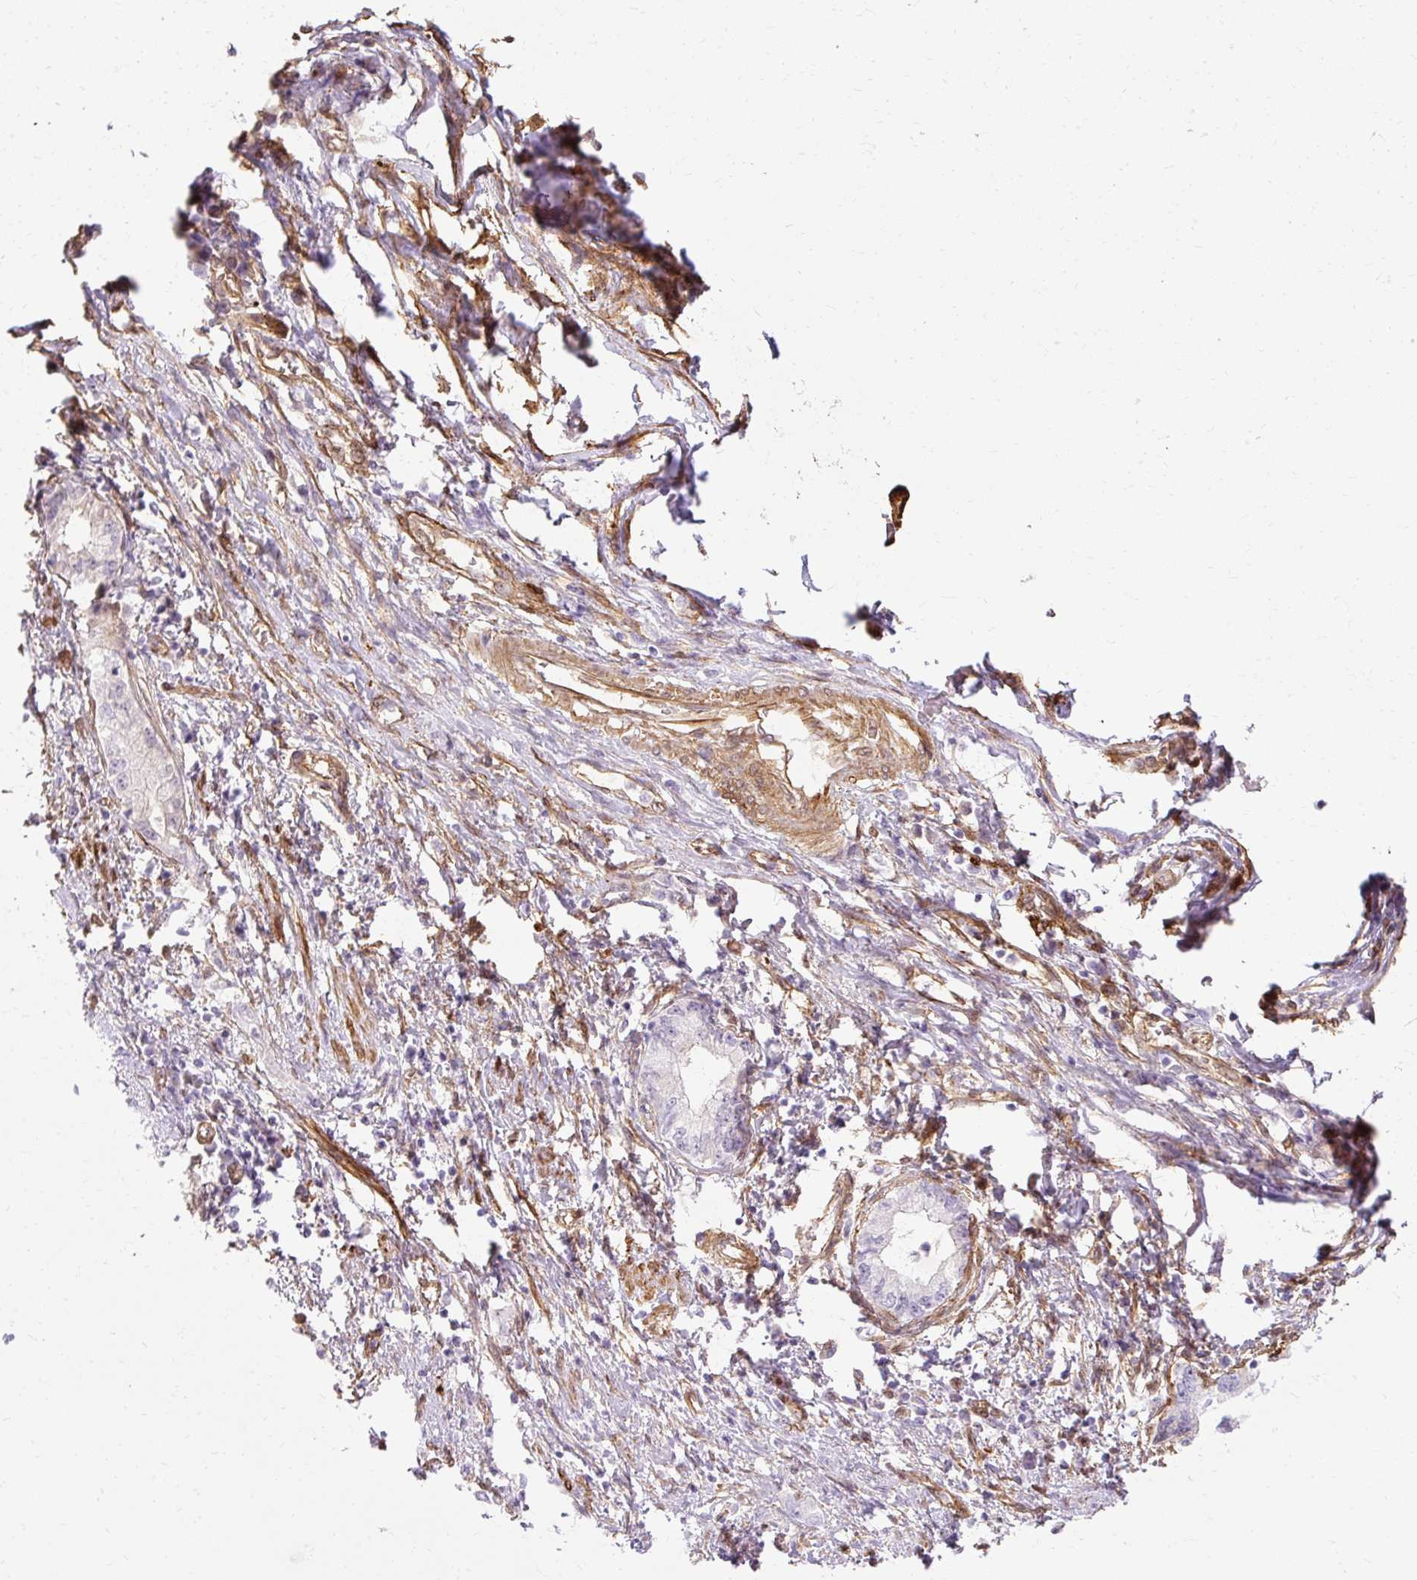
{"staining": {"intensity": "negative", "quantity": "none", "location": "none"}, "tissue": "pancreatic cancer", "cell_type": "Tumor cells", "image_type": "cancer", "snomed": [{"axis": "morphology", "description": "Adenocarcinoma, NOS"}, {"axis": "topography", "description": "Pancreas"}], "caption": "A histopathology image of pancreatic cancer stained for a protein shows no brown staining in tumor cells.", "gene": "CNN3", "patient": {"sex": "female", "age": 73}}